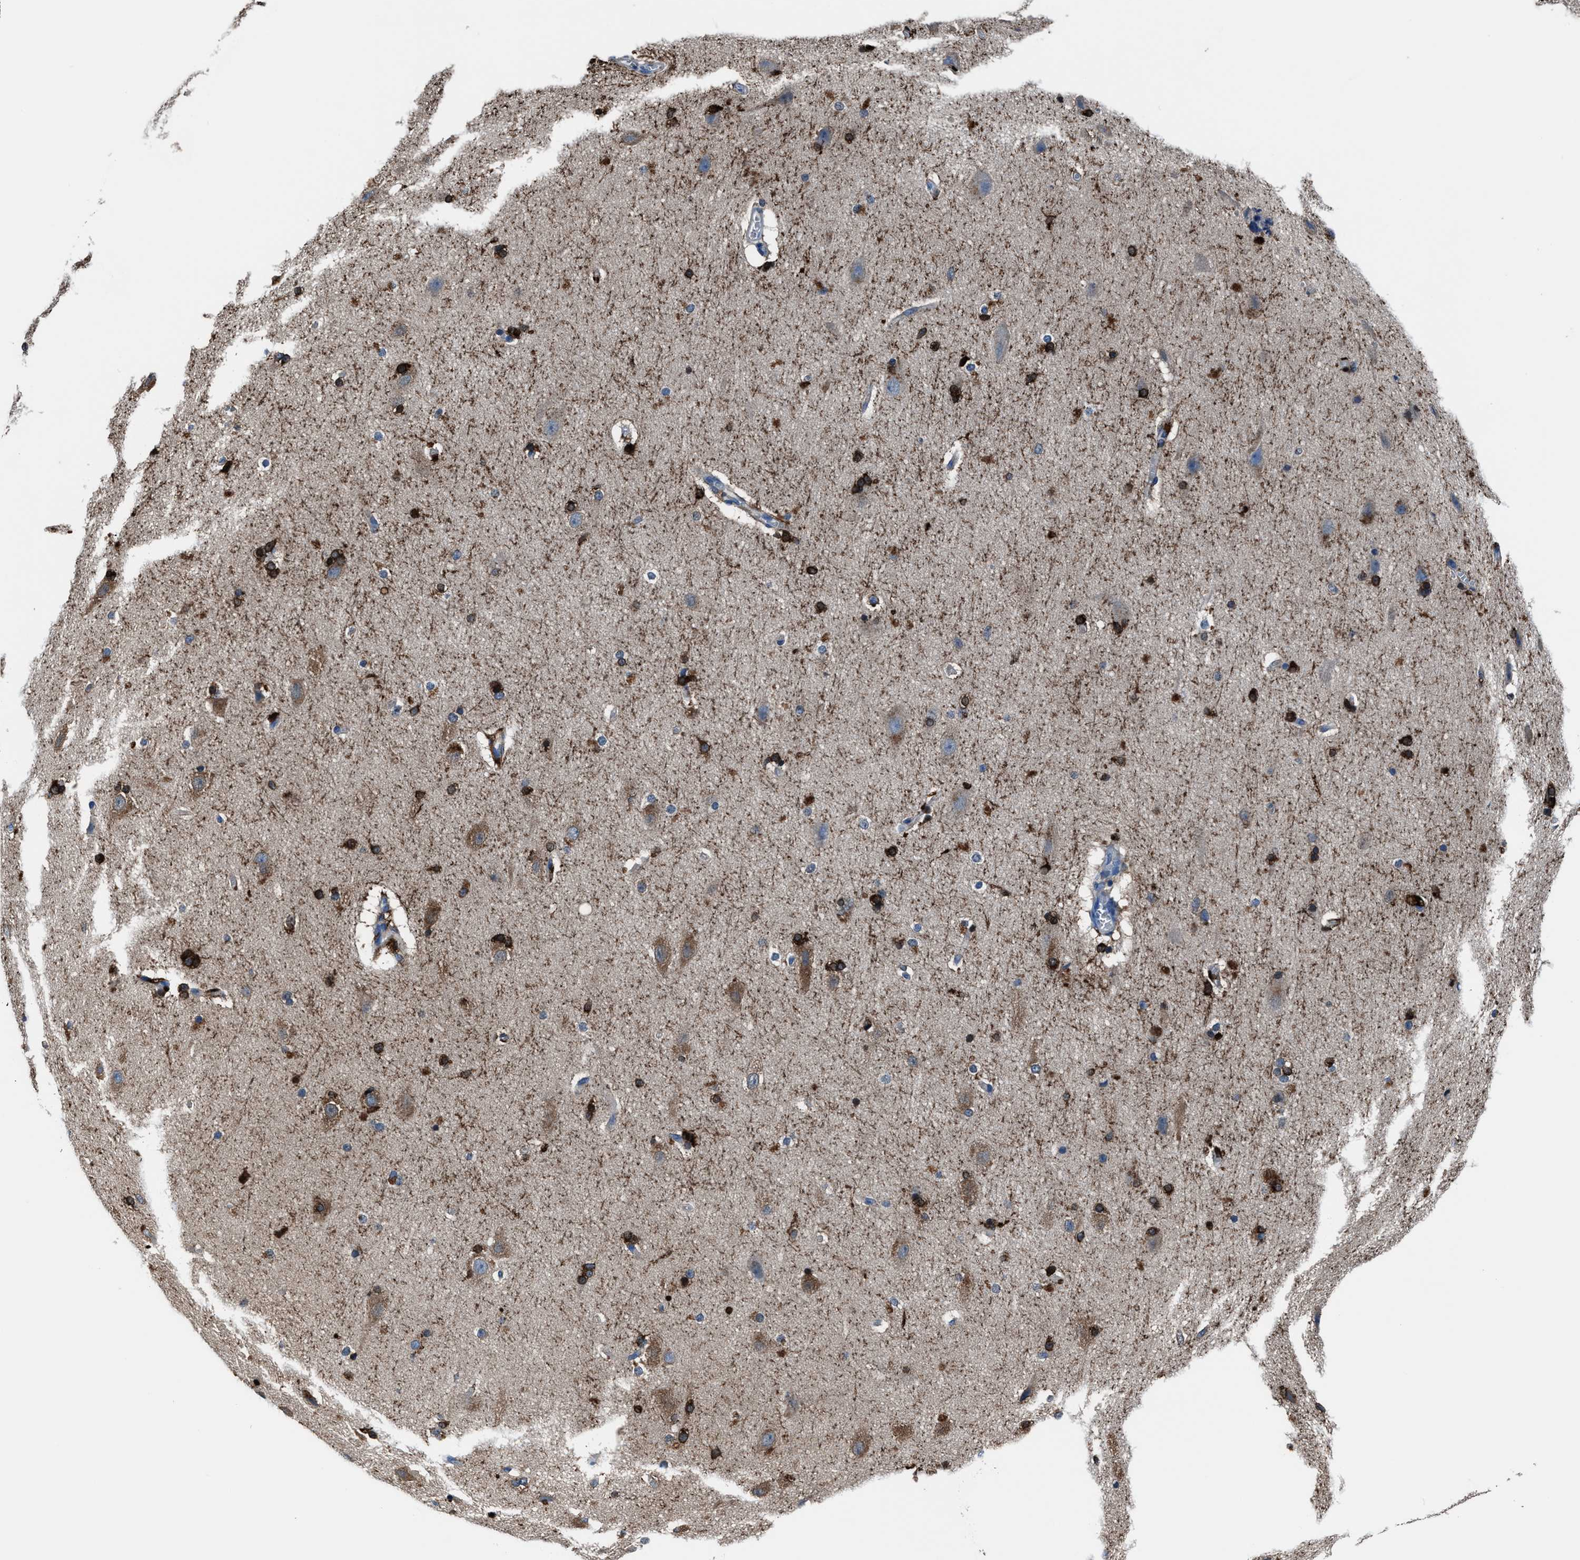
{"staining": {"intensity": "negative", "quantity": "none", "location": "none"}, "tissue": "cerebral cortex", "cell_type": "Endothelial cells", "image_type": "normal", "snomed": [{"axis": "morphology", "description": "Normal tissue, NOS"}, {"axis": "topography", "description": "Cerebral cortex"}, {"axis": "topography", "description": "Hippocampus"}], "caption": "IHC histopathology image of benign cerebral cortex: human cerebral cortex stained with DAB (3,3'-diaminobenzidine) exhibits no significant protein positivity in endothelial cells. (DAB IHC with hematoxylin counter stain).", "gene": "FTL", "patient": {"sex": "female", "age": 19}}